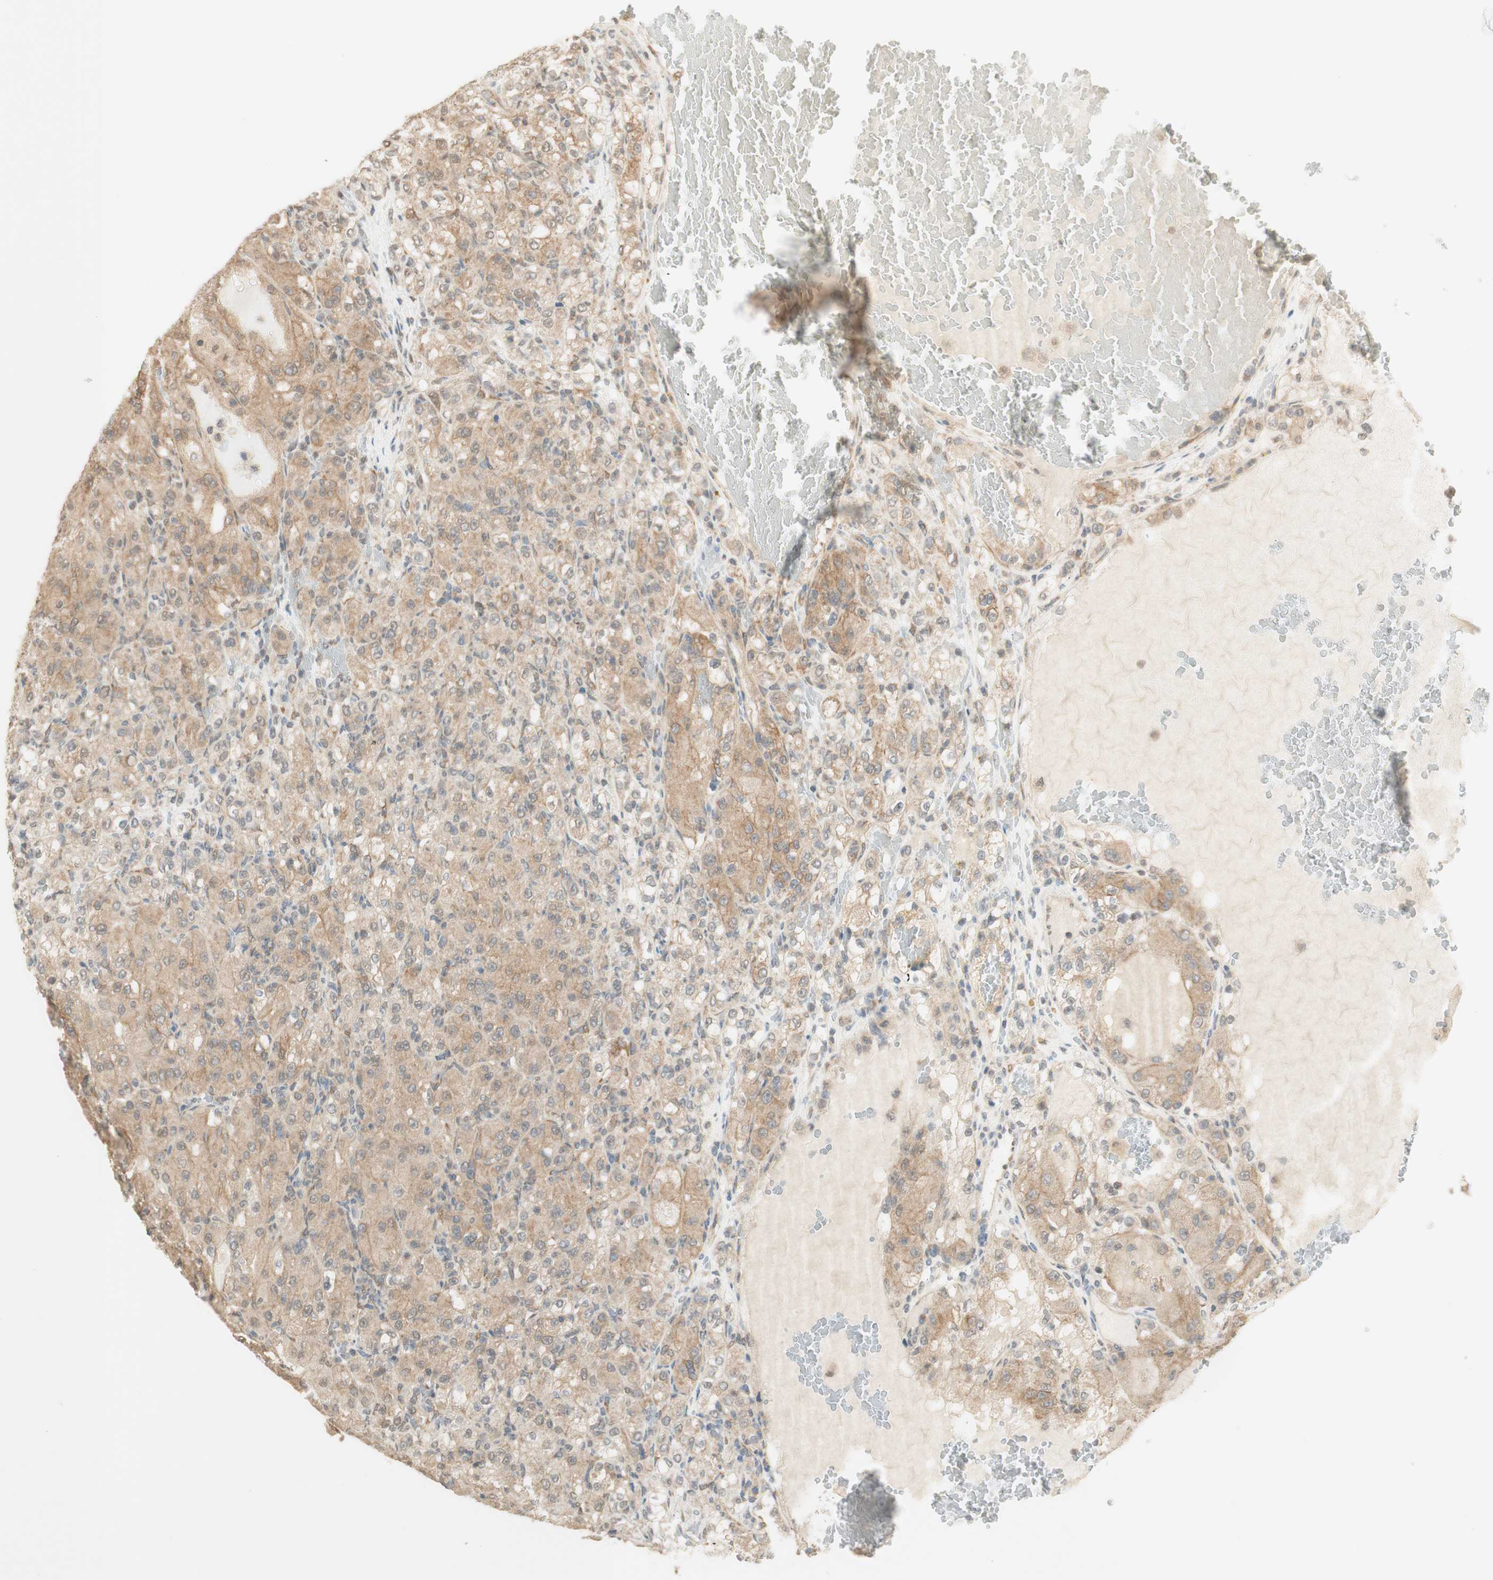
{"staining": {"intensity": "moderate", "quantity": ">75%", "location": "cytoplasmic/membranous"}, "tissue": "renal cancer", "cell_type": "Tumor cells", "image_type": "cancer", "snomed": [{"axis": "morphology", "description": "Adenocarcinoma, NOS"}, {"axis": "topography", "description": "Kidney"}], "caption": "Immunohistochemical staining of human renal adenocarcinoma reveals moderate cytoplasmic/membranous protein expression in approximately >75% of tumor cells.", "gene": "SPINT2", "patient": {"sex": "male", "age": 61}}